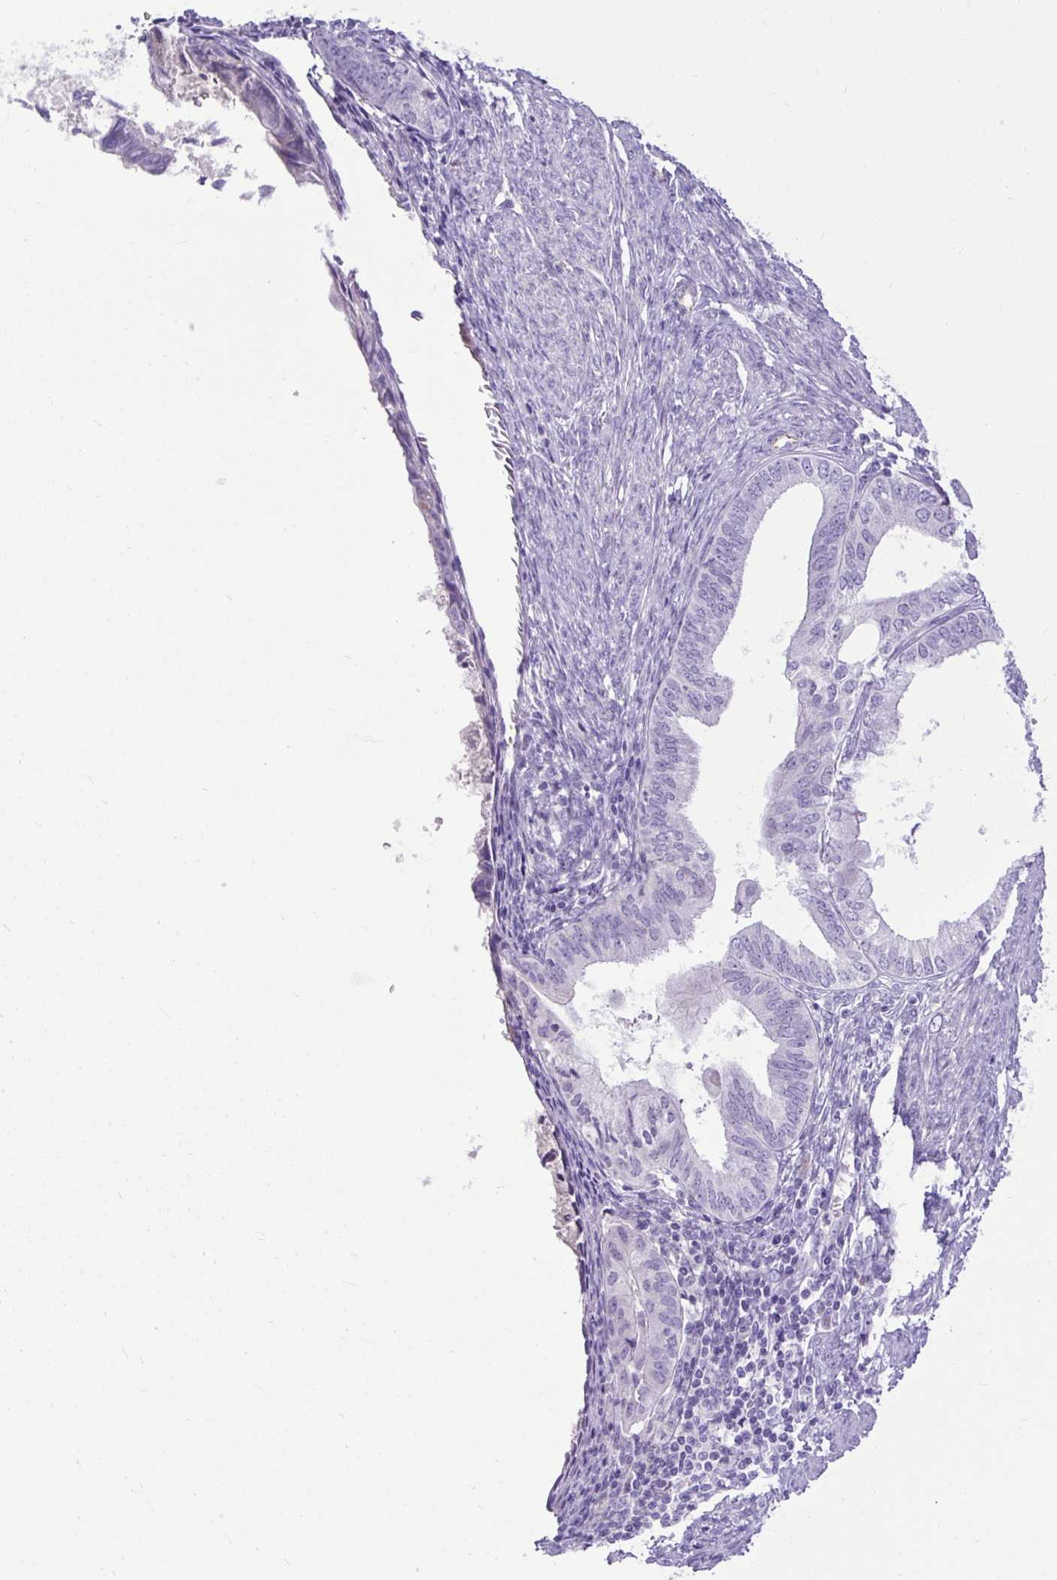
{"staining": {"intensity": "negative", "quantity": "none", "location": "none"}, "tissue": "endometrial cancer", "cell_type": "Tumor cells", "image_type": "cancer", "snomed": [{"axis": "morphology", "description": "Adenocarcinoma, NOS"}, {"axis": "topography", "description": "Endometrium"}], "caption": "This is an IHC photomicrograph of human endometrial adenocarcinoma. There is no positivity in tumor cells.", "gene": "SPTBN5", "patient": {"sex": "female", "age": 86}}